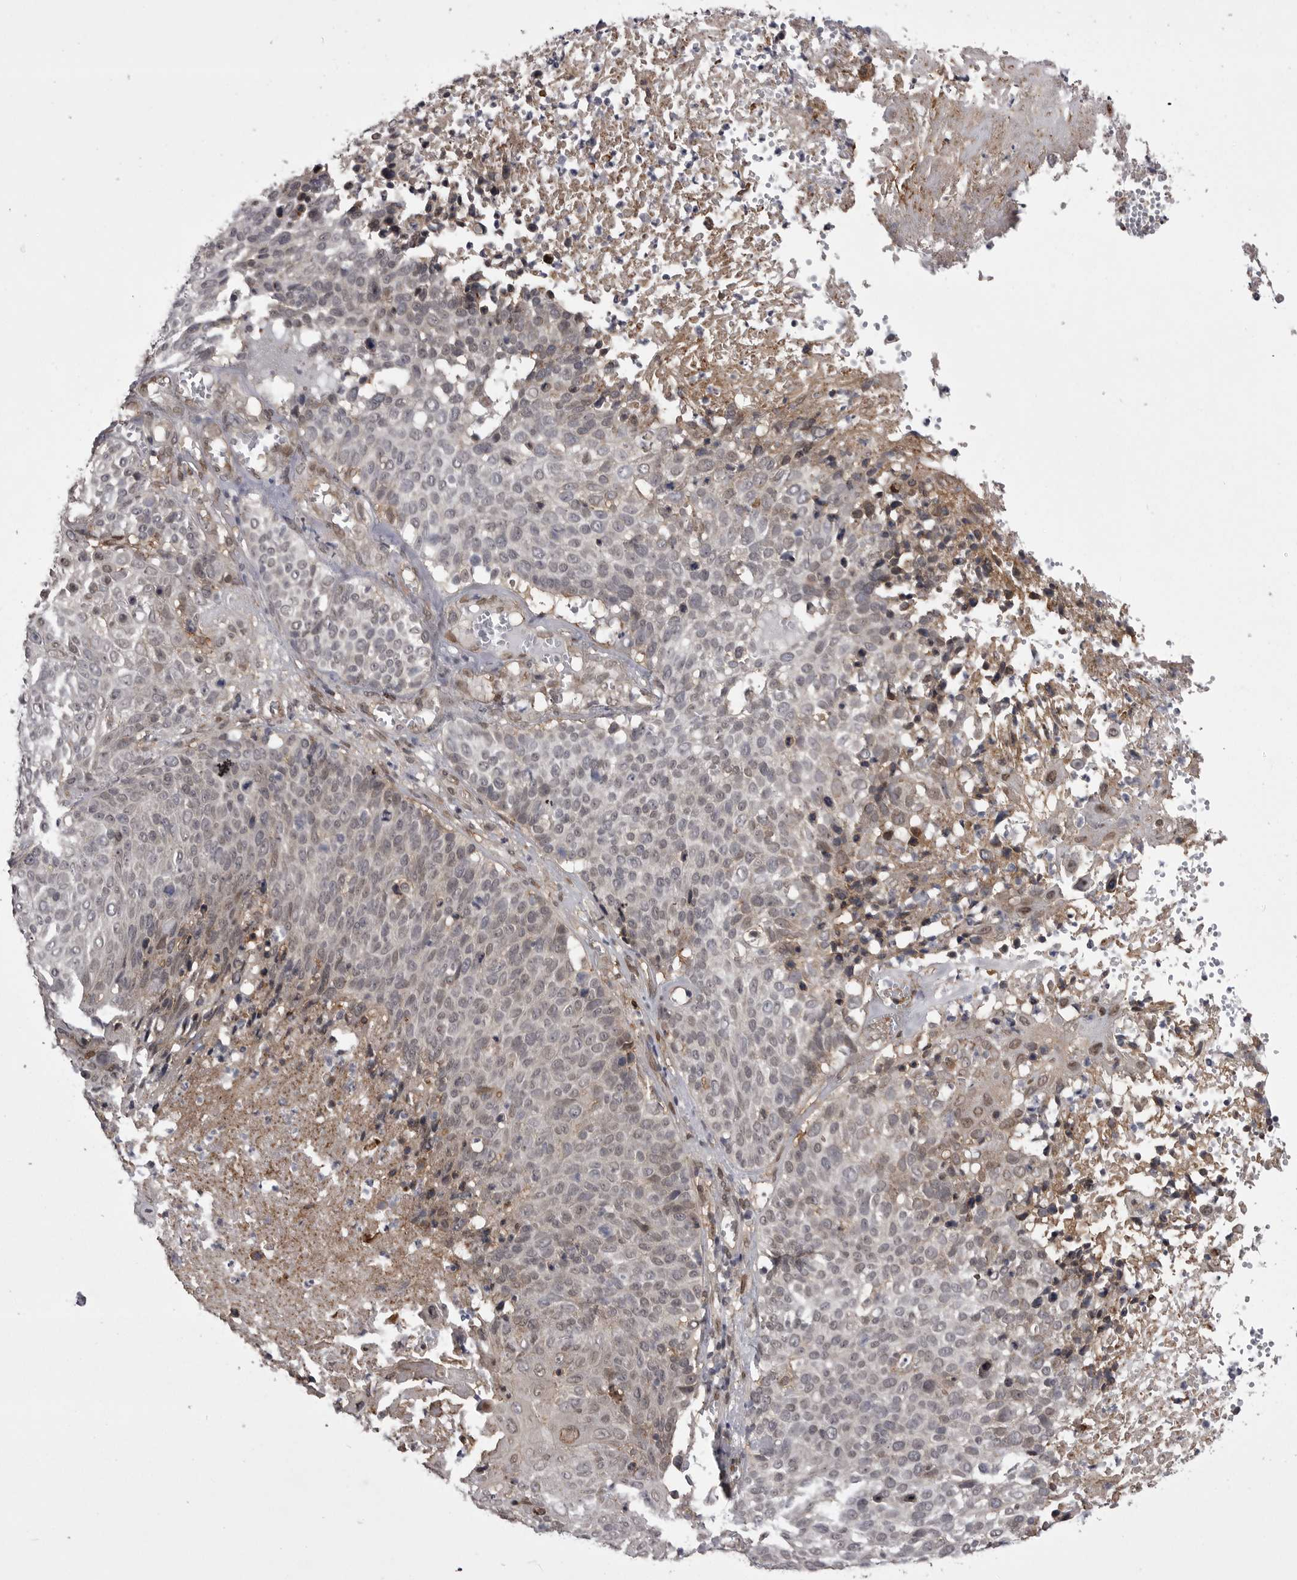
{"staining": {"intensity": "weak", "quantity": "25%-75%", "location": "cytoplasmic/membranous,nuclear"}, "tissue": "cervical cancer", "cell_type": "Tumor cells", "image_type": "cancer", "snomed": [{"axis": "morphology", "description": "Squamous cell carcinoma, NOS"}, {"axis": "topography", "description": "Cervix"}], "caption": "A high-resolution histopathology image shows immunohistochemistry (IHC) staining of cervical squamous cell carcinoma, which shows weak cytoplasmic/membranous and nuclear staining in about 25%-75% of tumor cells.", "gene": "ABL1", "patient": {"sex": "female", "age": 74}}